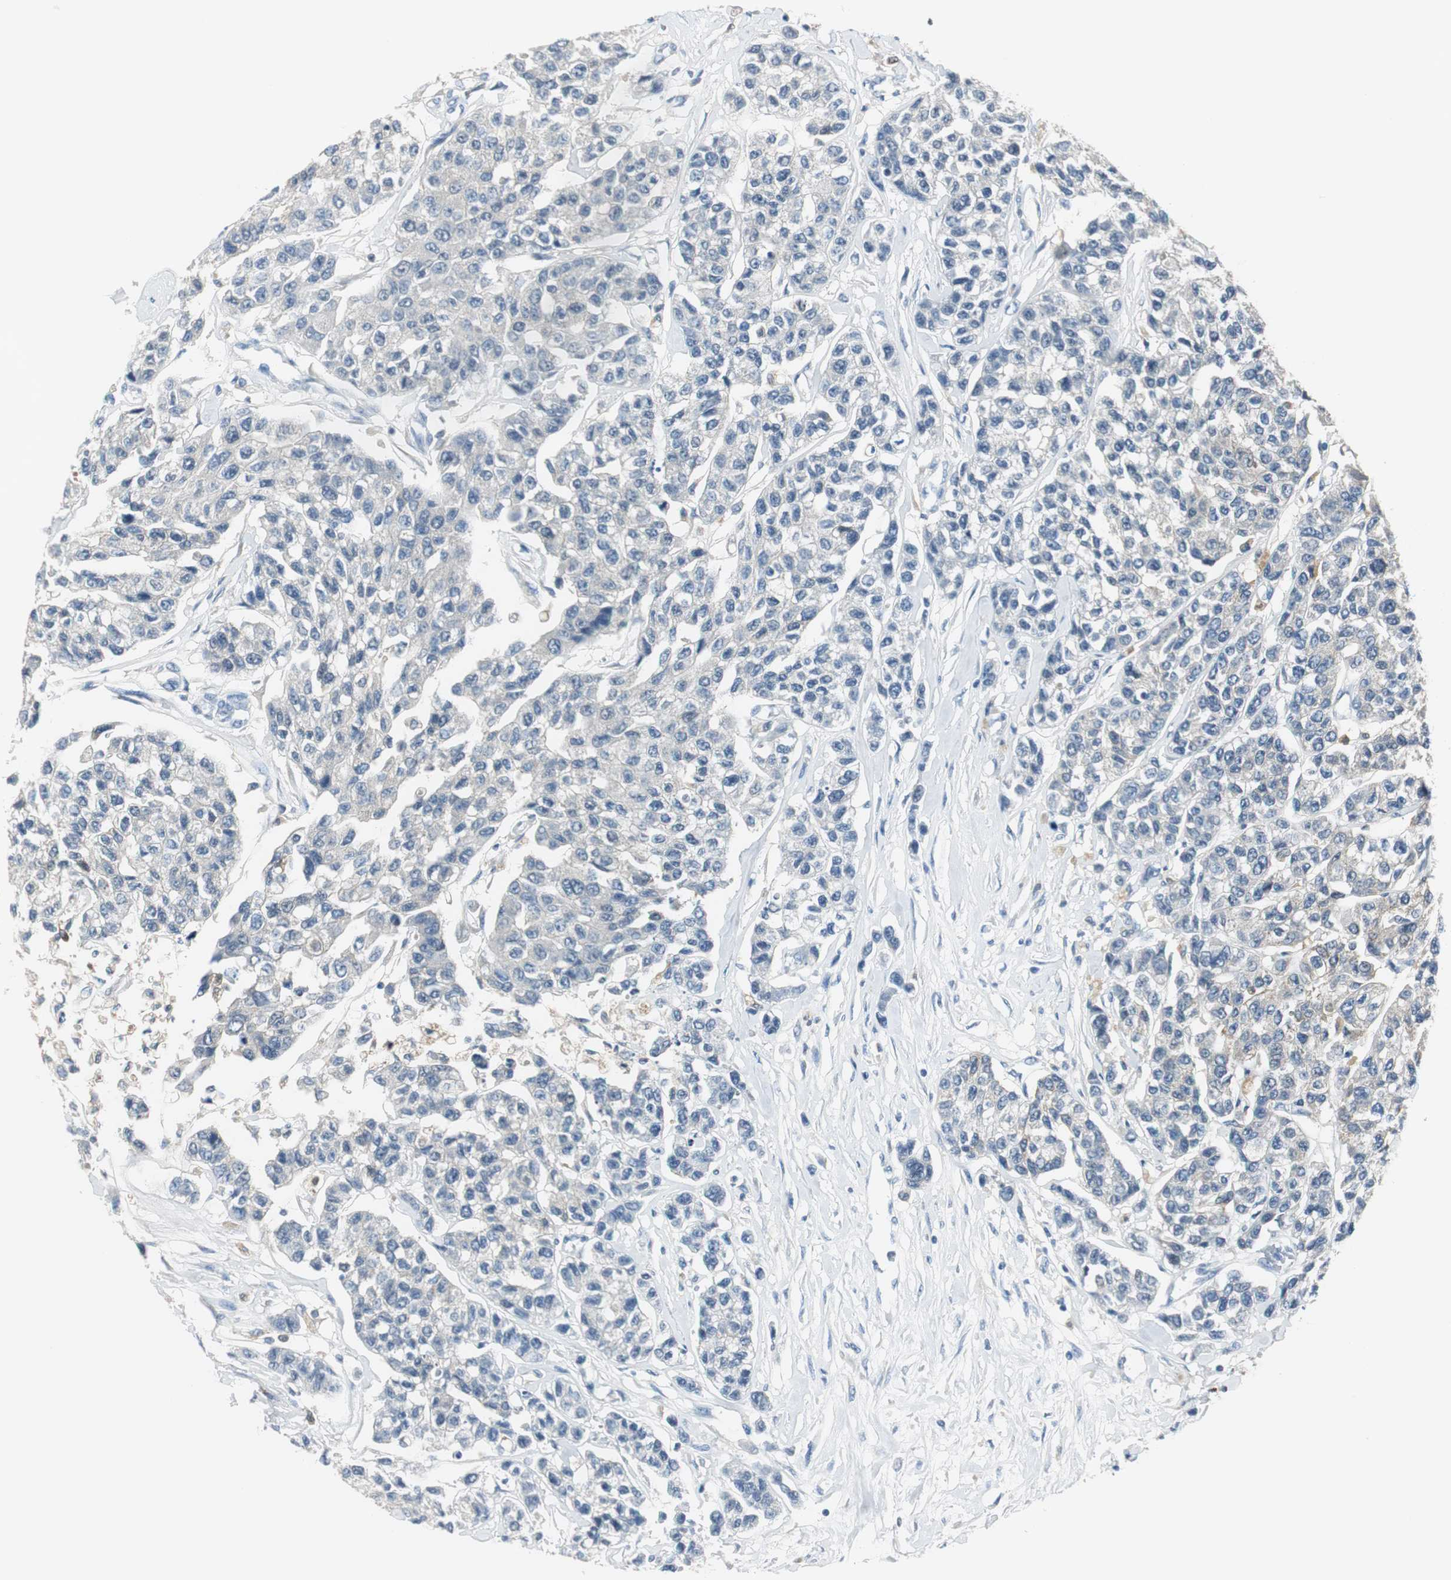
{"staining": {"intensity": "negative", "quantity": "none", "location": "none"}, "tissue": "breast cancer", "cell_type": "Tumor cells", "image_type": "cancer", "snomed": [{"axis": "morphology", "description": "Duct carcinoma"}, {"axis": "topography", "description": "Breast"}], "caption": "Human infiltrating ductal carcinoma (breast) stained for a protein using immunohistochemistry (IHC) demonstrates no positivity in tumor cells.", "gene": "FBP1", "patient": {"sex": "female", "age": 51}}